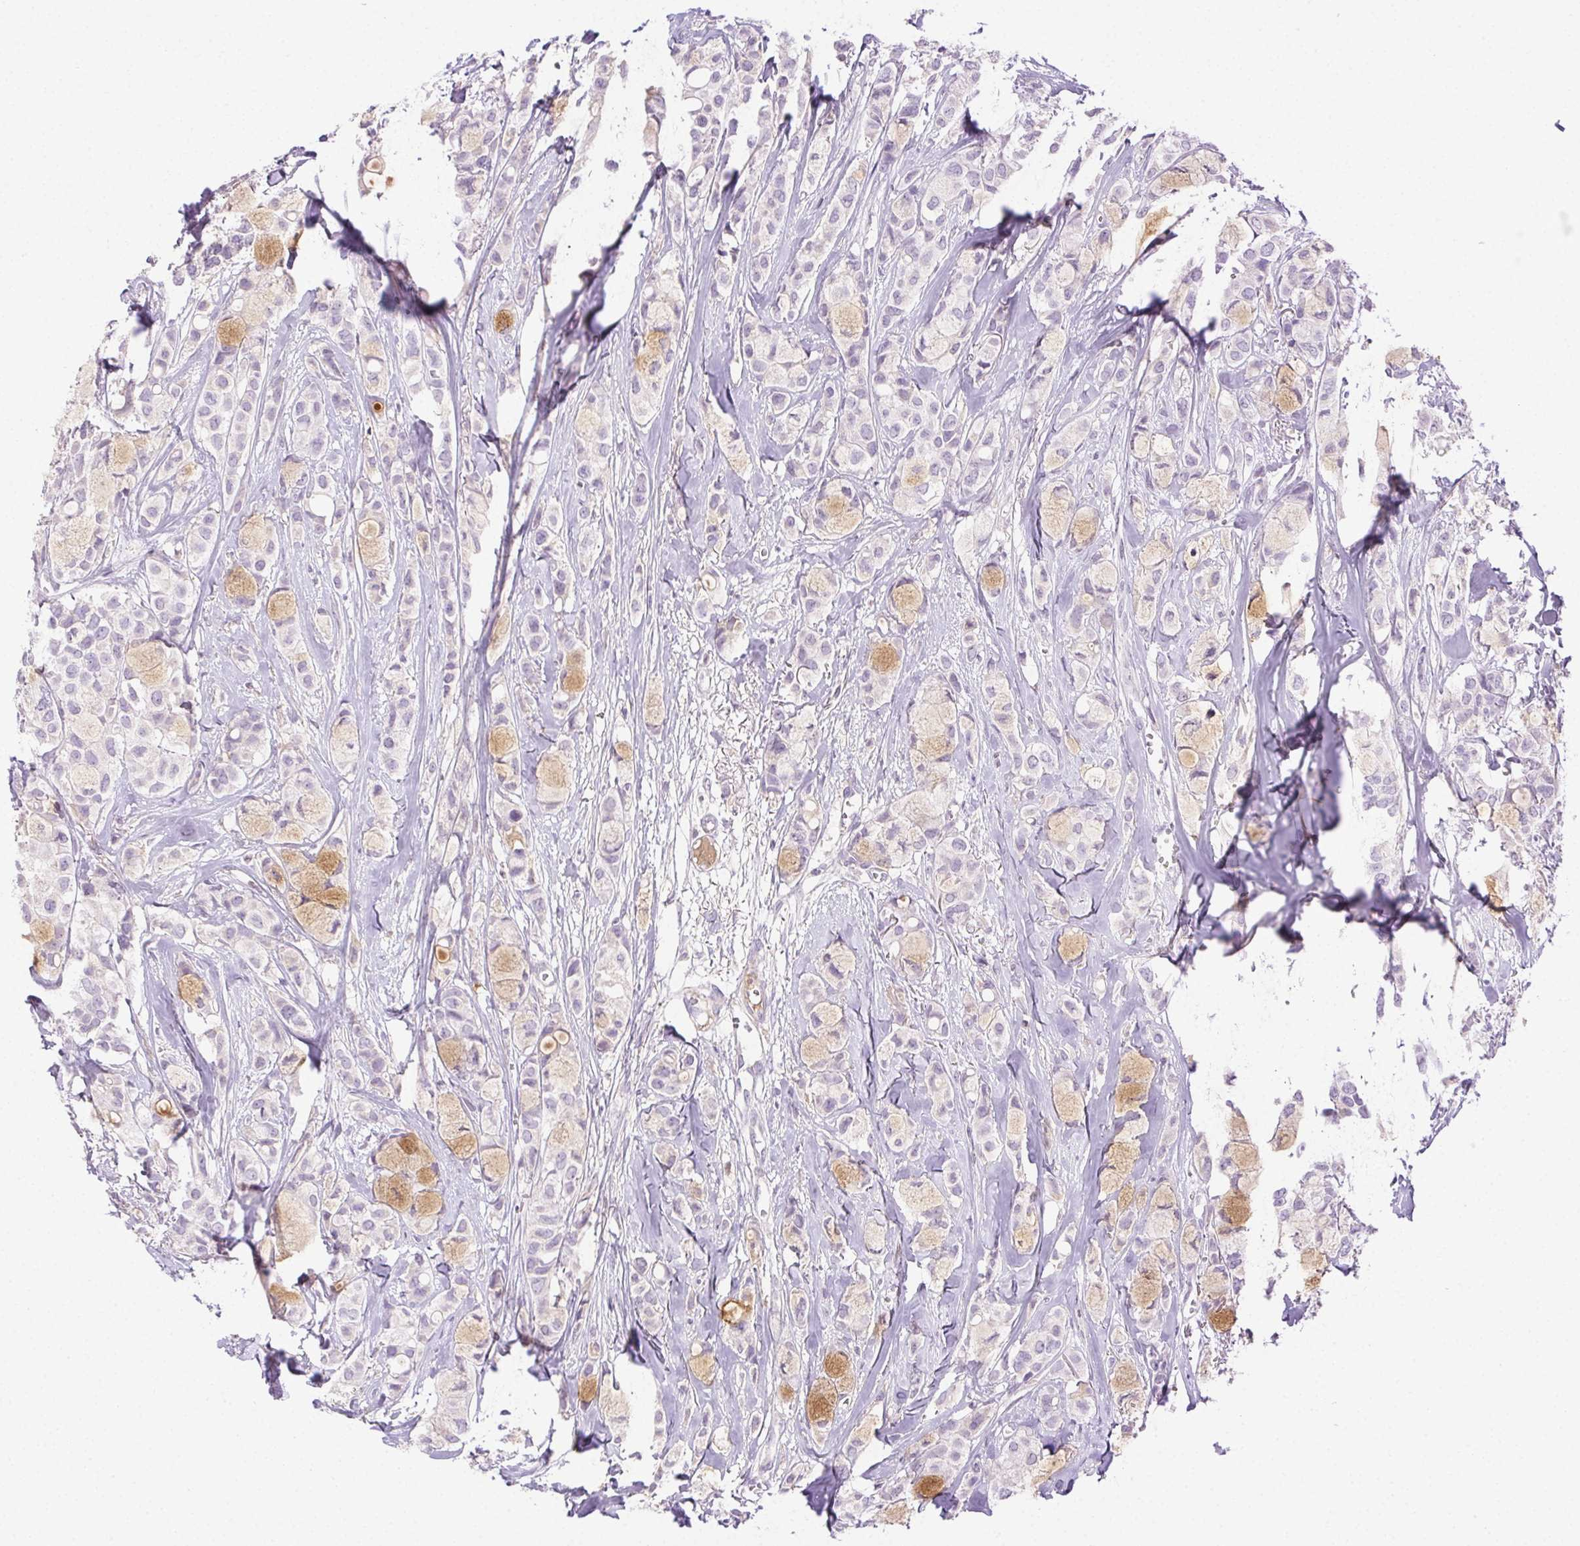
{"staining": {"intensity": "moderate", "quantity": "<25%", "location": "cytoplasmic/membranous"}, "tissue": "breast cancer", "cell_type": "Tumor cells", "image_type": "cancer", "snomed": [{"axis": "morphology", "description": "Duct carcinoma"}, {"axis": "topography", "description": "Breast"}], "caption": "Human breast cancer stained for a protein (brown) demonstrates moderate cytoplasmic/membranous positive staining in approximately <25% of tumor cells.", "gene": "BPIFB2", "patient": {"sex": "female", "age": 85}}